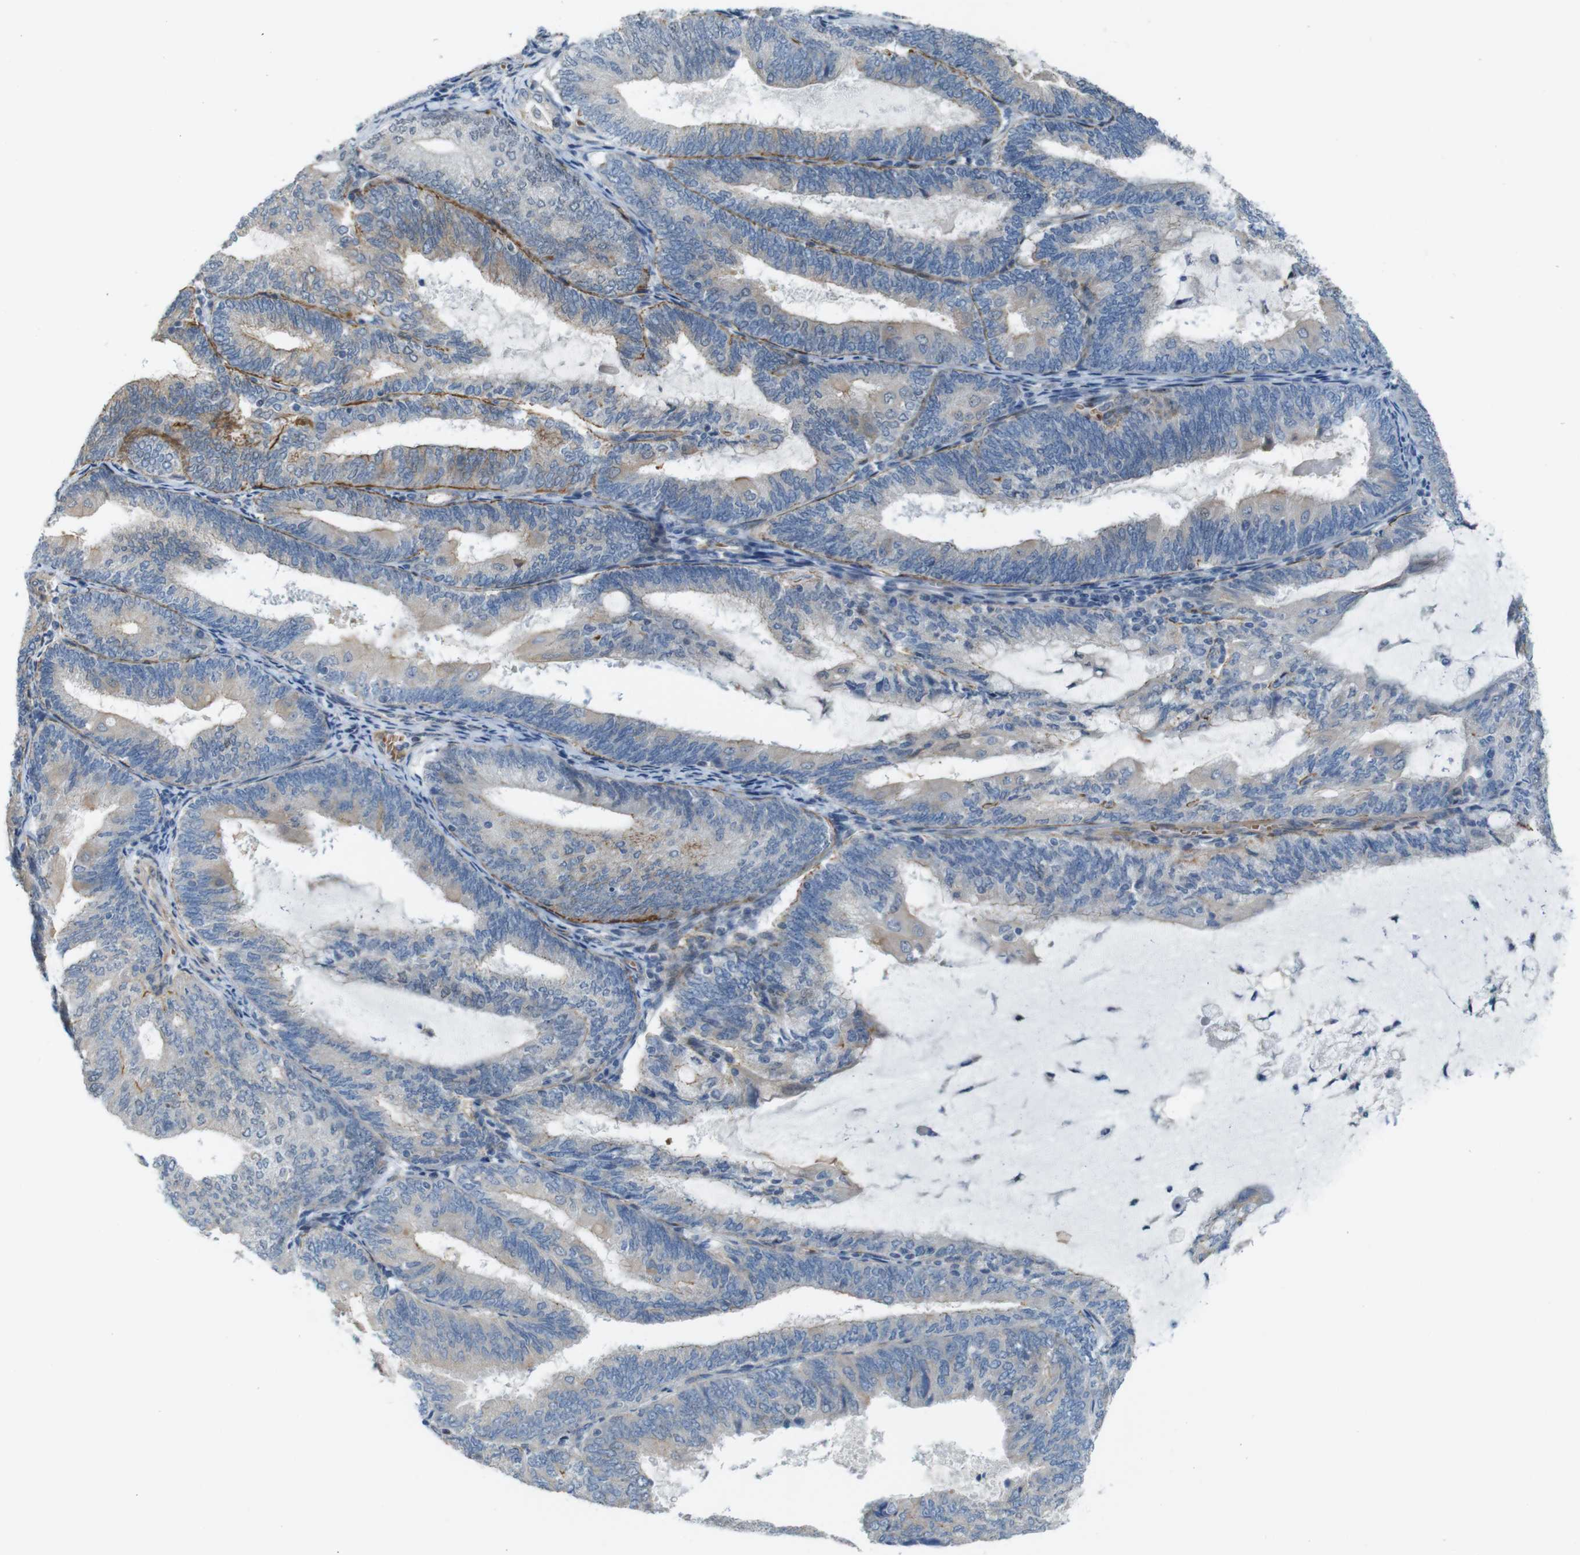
{"staining": {"intensity": "weak", "quantity": ">75%", "location": "cytoplasmic/membranous"}, "tissue": "endometrial cancer", "cell_type": "Tumor cells", "image_type": "cancer", "snomed": [{"axis": "morphology", "description": "Adenocarcinoma, NOS"}, {"axis": "topography", "description": "Endometrium"}], "caption": "Immunohistochemistry (IHC) image of neoplastic tissue: human adenocarcinoma (endometrial) stained using immunohistochemistry displays low levels of weak protein expression localized specifically in the cytoplasmic/membranous of tumor cells, appearing as a cytoplasmic/membranous brown color.", "gene": "SKI", "patient": {"sex": "female", "age": 81}}